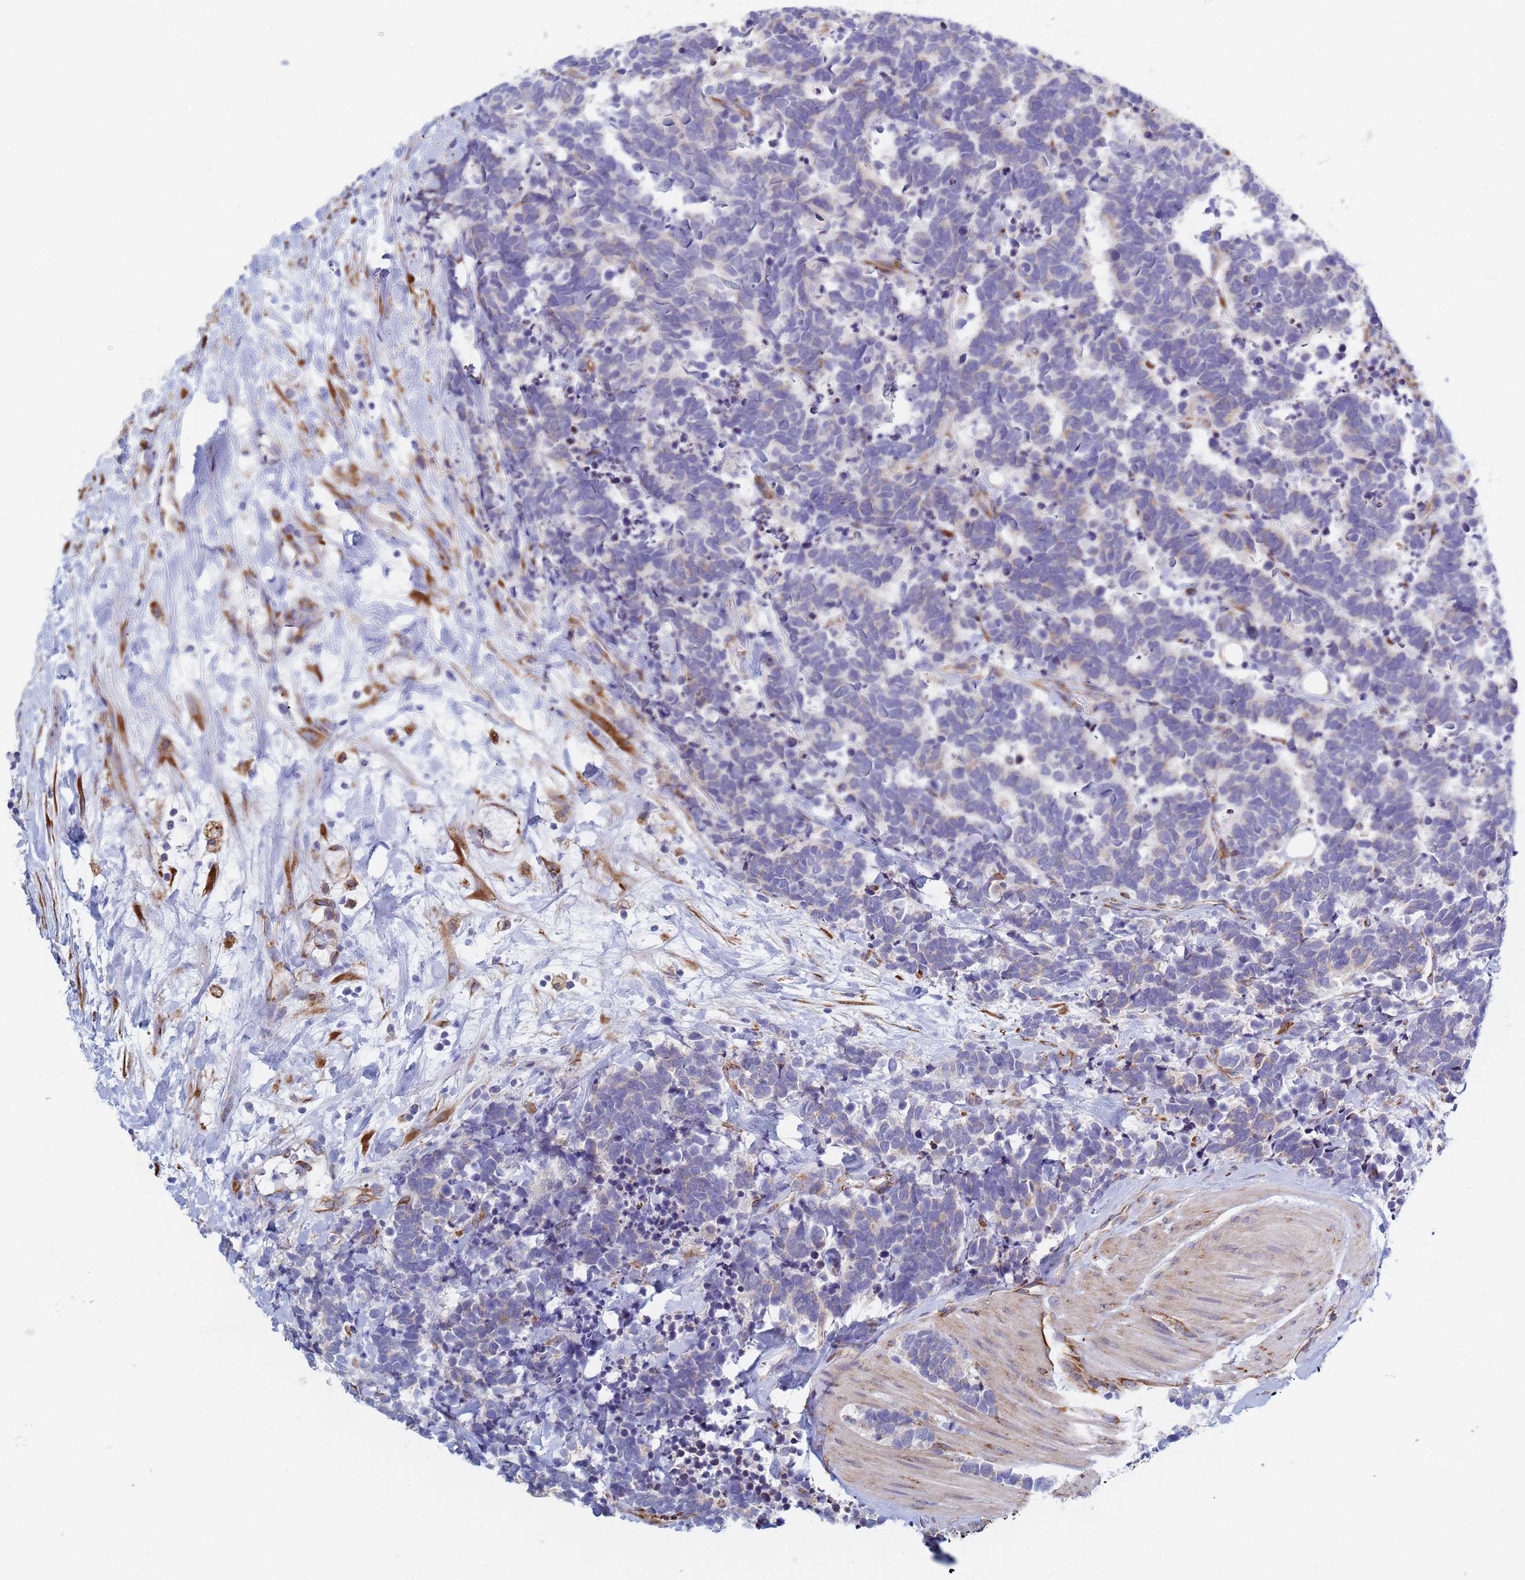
{"staining": {"intensity": "negative", "quantity": "none", "location": "none"}, "tissue": "carcinoid", "cell_type": "Tumor cells", "image_type": "cancer", "snomed": [{"axis": "morphology", "description": "Carcinoma, NOS"}, {"axis": "morphology", "description": "Carcinoid, malignant, NOS"}, {"axis": "topography", "description": "Prostate"}], "caption": "Carcinoma was stained to show a protein in brown. There is no significant positivity in tumor cells. (DAB (3,3'-diaminobenzidine) IHC visualized using brightfield microscopy, high magnification).", "gene": "GDAP2", "patient": {"sex": "male", "age": 57}}